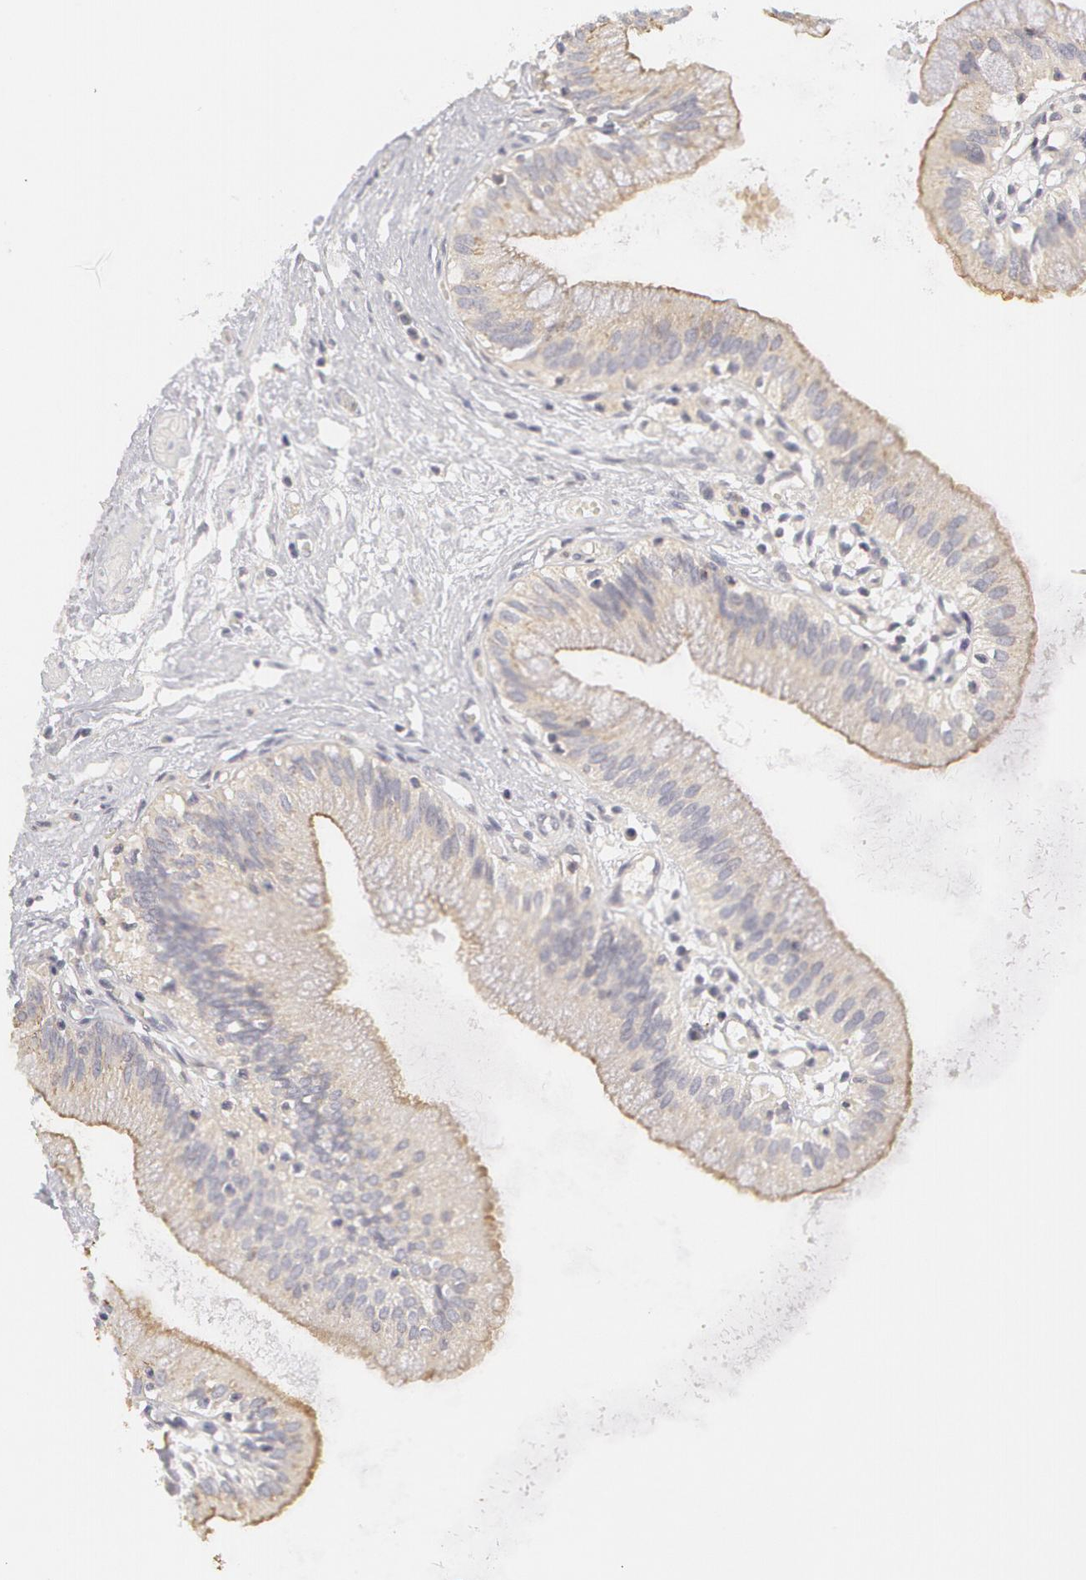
{"staining": {"intensity": "moderate", "quantity": "25%-75%", "location": "cytoplasmic/membranous"}, "tissue": "gallbladder", "cell_type": "Glandular cells", "image_type": "normal", "snomed": [{"axis": "morphology", "description": "Normal tissue, NOS"}, {"axis": "topography", "description": "Gallbladder"}], "caption": "IHC staining of unremarkable gallbladder, which displays medium levels of moderate cytoplasmic/membranous staining in approximately 25%-75% of glandular cells indicating moderate cytoplasmic/membranous protein expression. The staining was performed using DAB (3,3'-diaminobenzidine) (brown) for protein detection and nuclei were counterstained in hematoxylin (blue).", "gene": "ABCB1", "patient": {"sex": "male", "age": 58}}